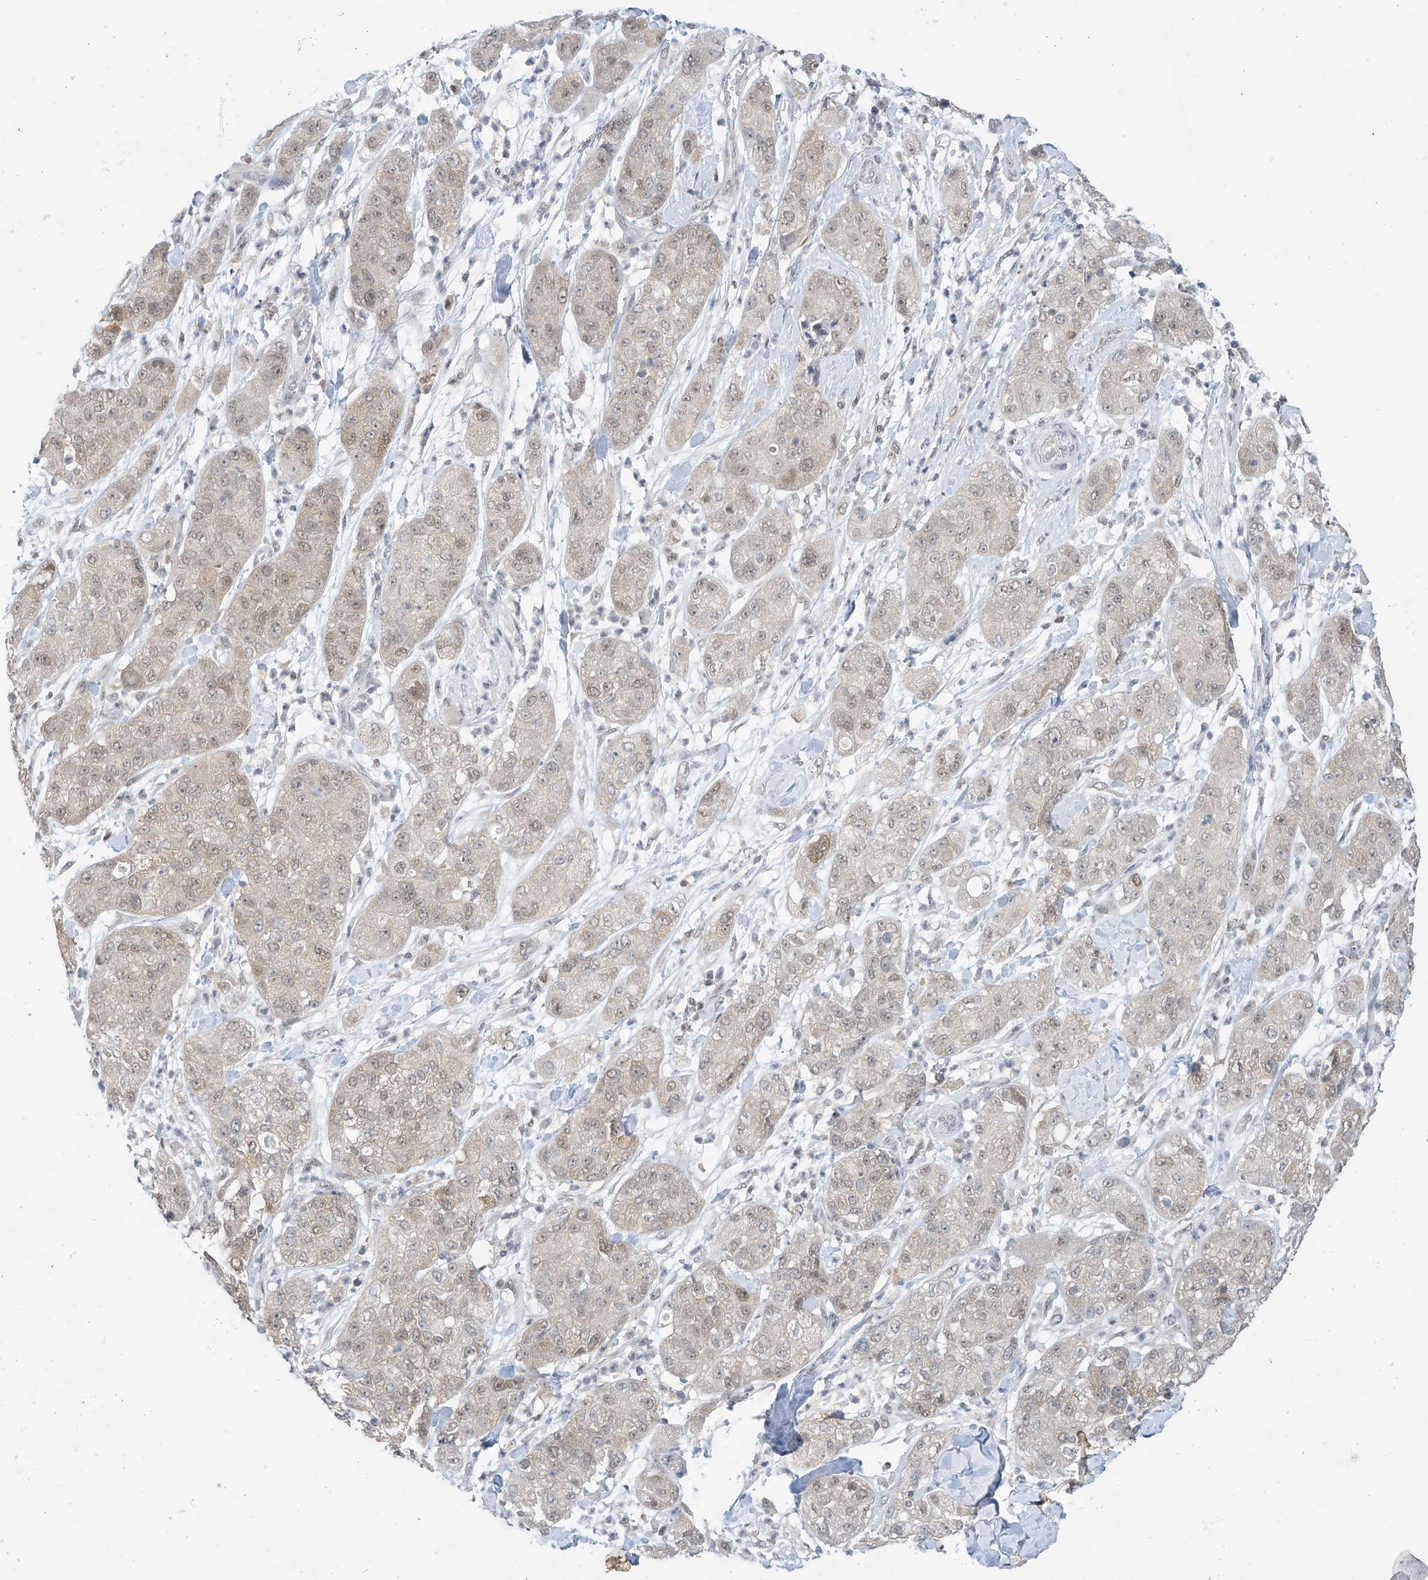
{"staining": {"intensity": "weak", "quantity": "<25%", "location": "nuclear"}, "tissue": "pancreatic cancer", "cell_type": "Tumor cells", "image_type": "cancer", "snomed": [{"axis": "morphology", "description": "Adenocarcinoma, NOS"}, {"axis": "topography", "description": "Pancreas"}], "caption": "Immunohistochemical staining of adenocarcinoma (pancreatic) displays no significant positivity in tumor cells. (DAB immunohistochemistry (IHC) visualized using brightfield microscopy, high magnification).", "gene": "APLF", "patient": {"sex": "female", "age": 78}}